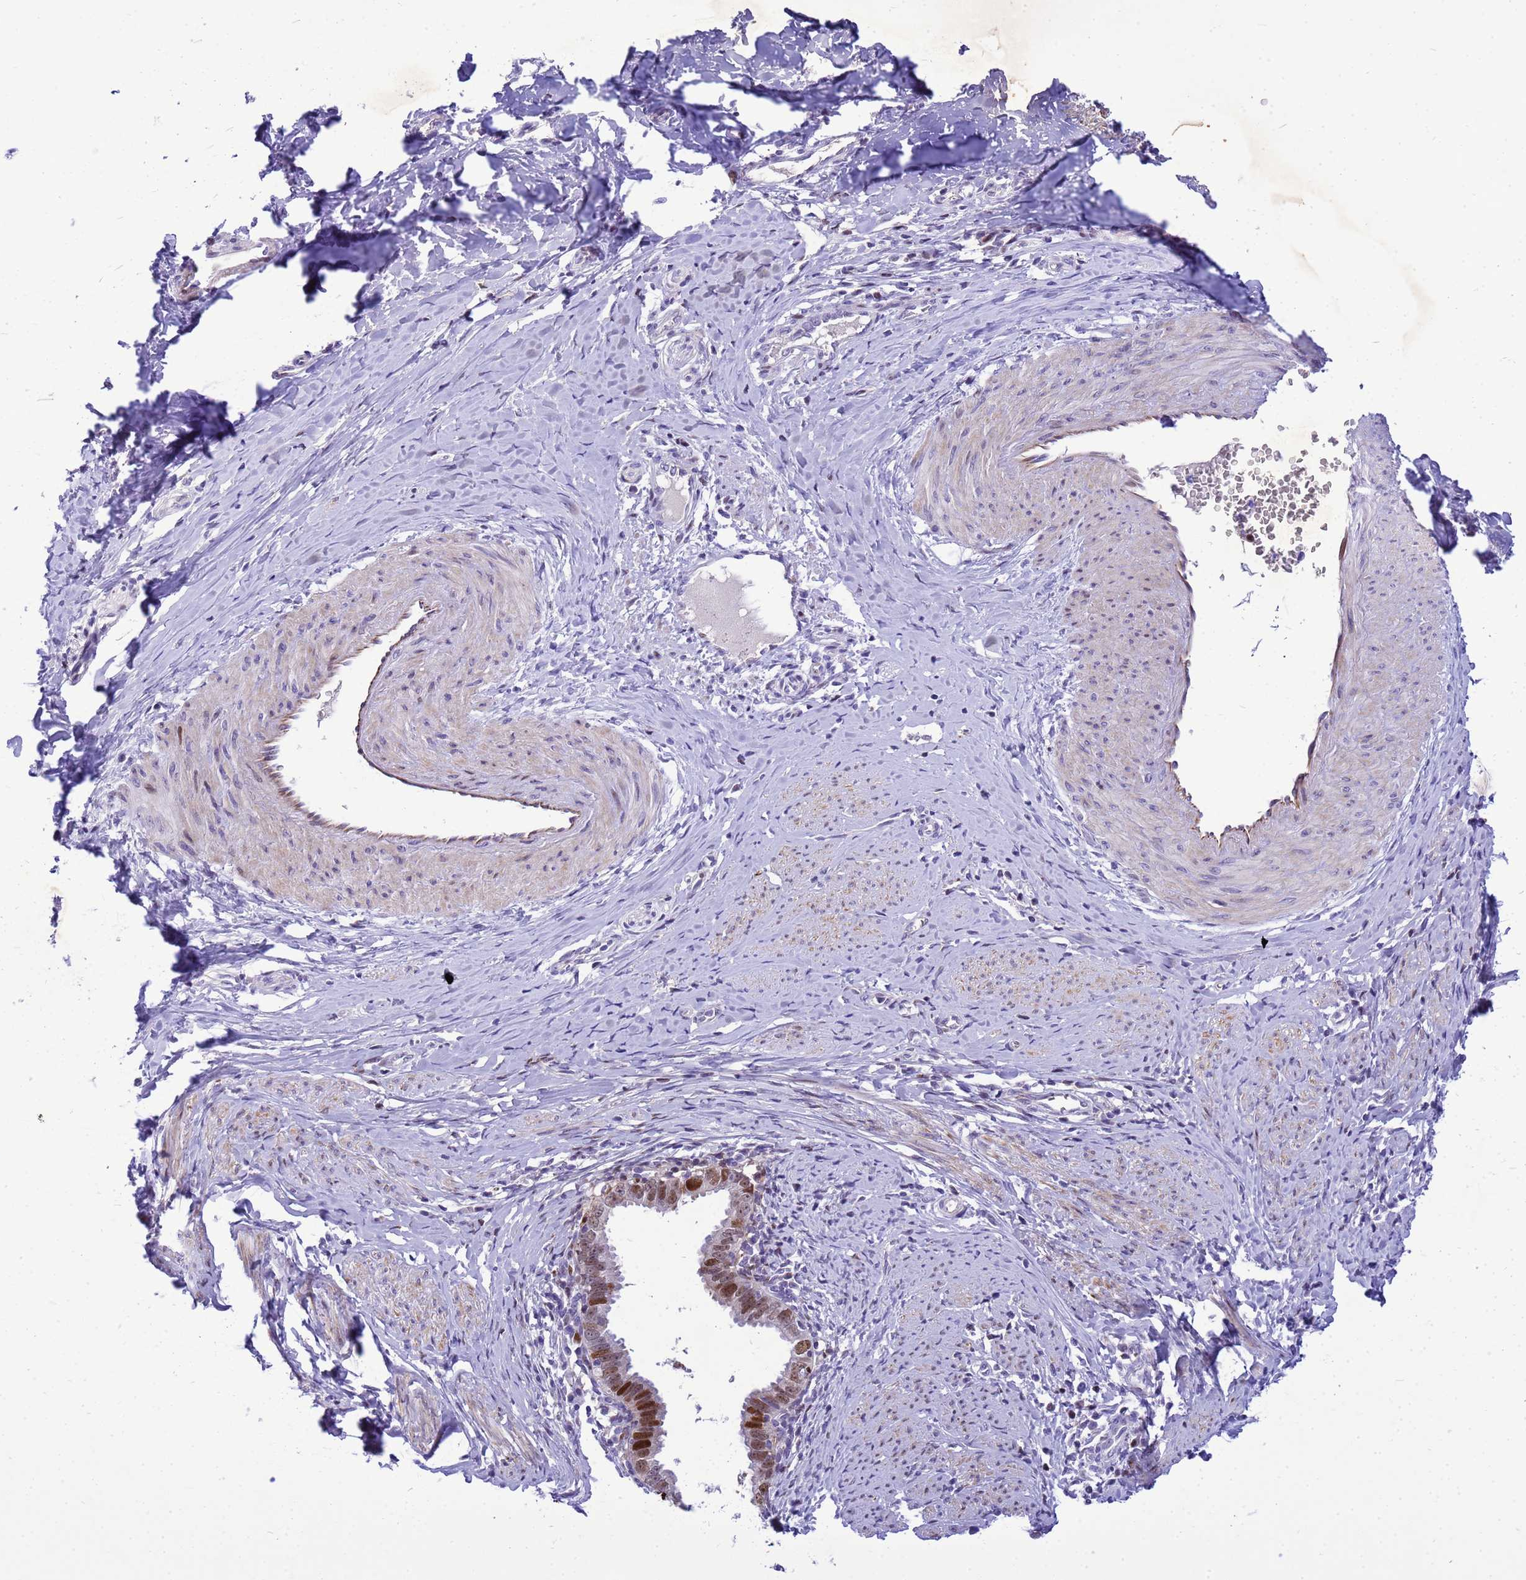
{"staining": {"intensity": "moderate", "quantity": ">75%", "location": "nuclear"}, "tissue": "cervical cancer", "cell_type": "Tumor cells", "image_type": "cancer", "snomed": [{"axis": "morphology", "description": "Adenocarcinoma, NOS"}, {"axis": "topography", "description": "Cervix"}], "caption": "A brown stain shows moderate nuclear staining of a protein in human cervical cancer (adenocarcinoma) tumor cells.", "gene": "ADAMTS7", "patient": {"sex": "female", "age": 36}}